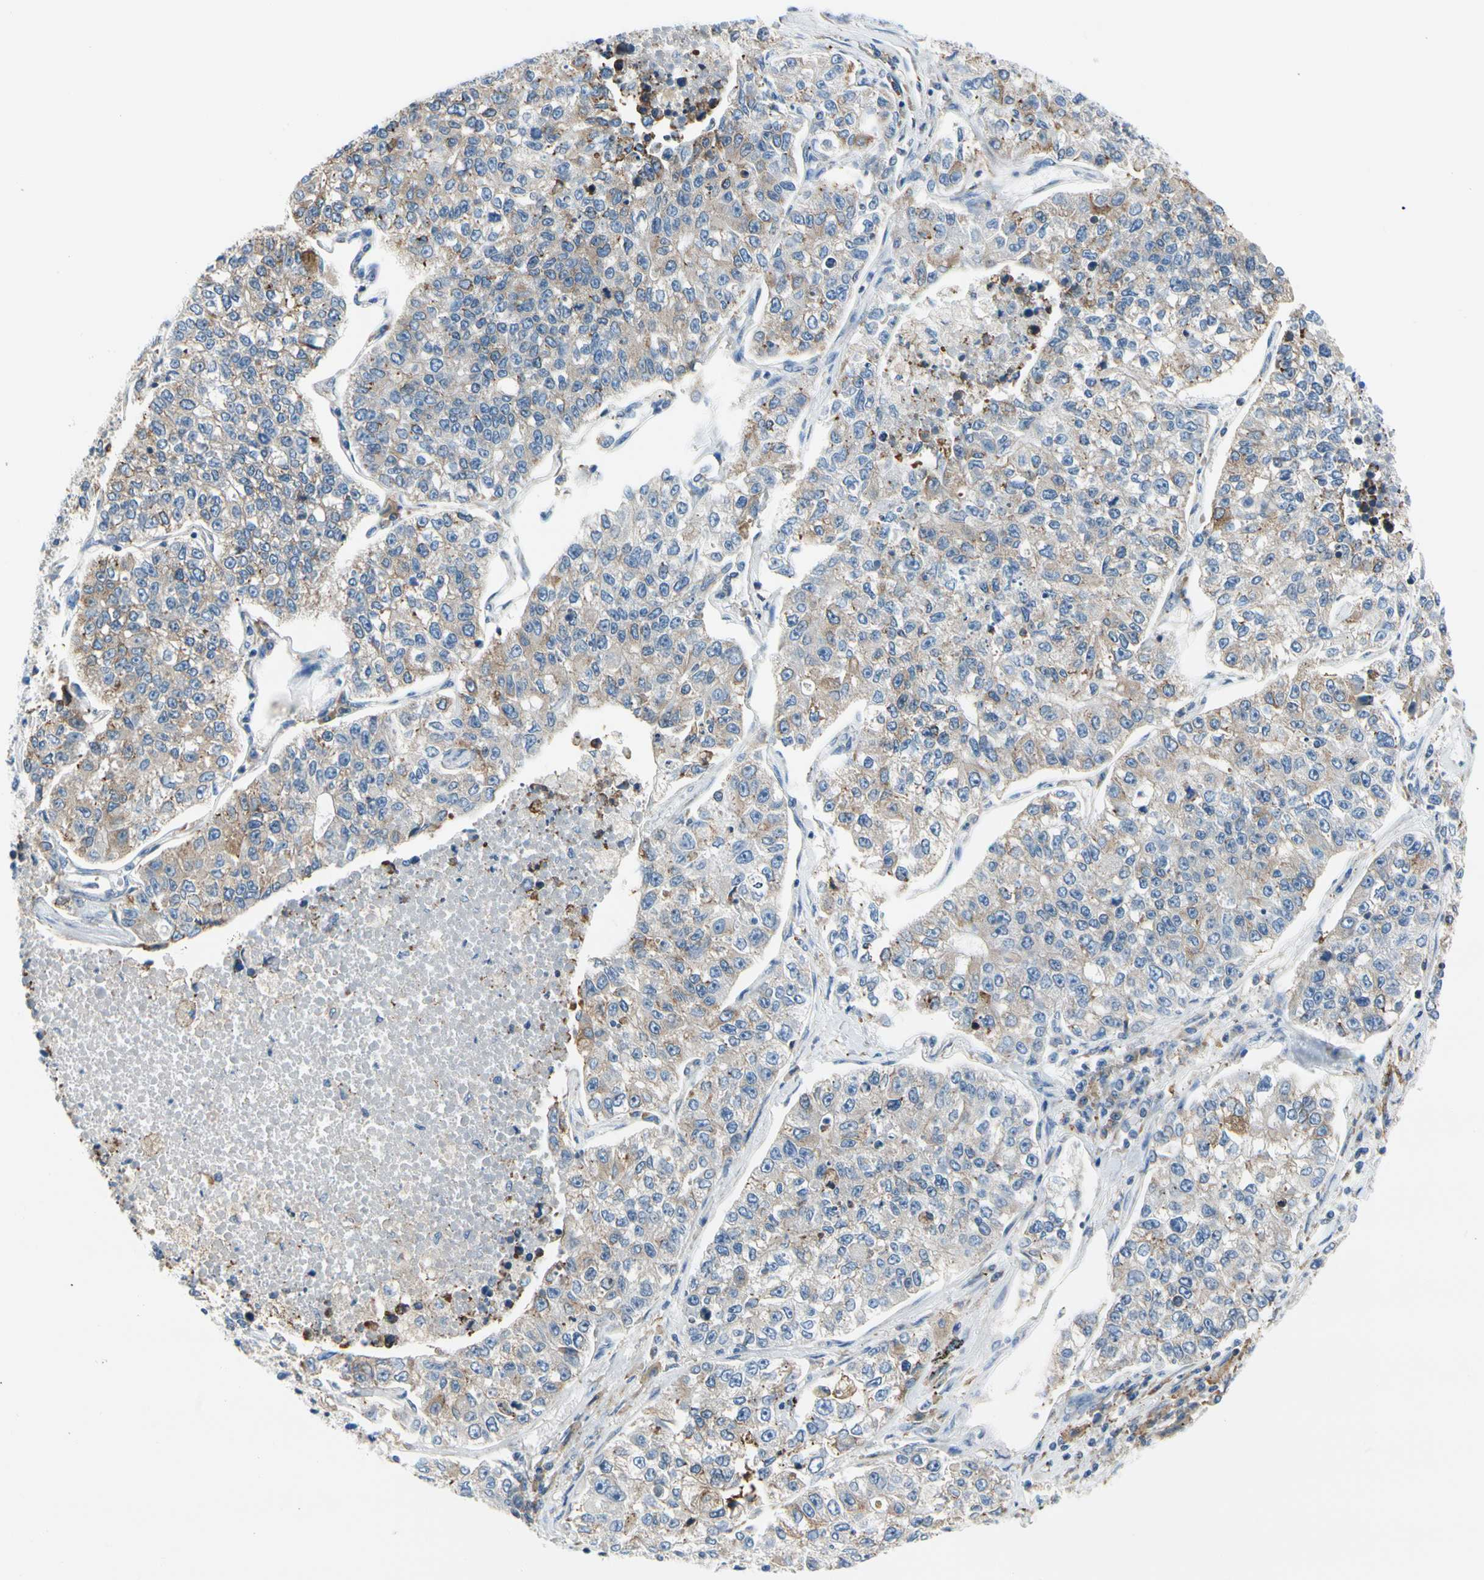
{"staining": {"intensity": "weak", "quantity": "<25%", "location": "cytoplasmic/membranous"}, "tissue": "lung cancer", "cell_type": "Tumor cells", "image_type": "cancer", "snomed": [{"axis": "morphology", "description": "Adenocarcinoma, NOS"}, {"axis": "topography", "description": "Lung"}], "caption": "The histopathology image exhibits no staining of tumor cells in lung cancer. Nuclei are stained in blue.", "gene": "STXBP1", "patient": {"sex": "male", "age": 49}}